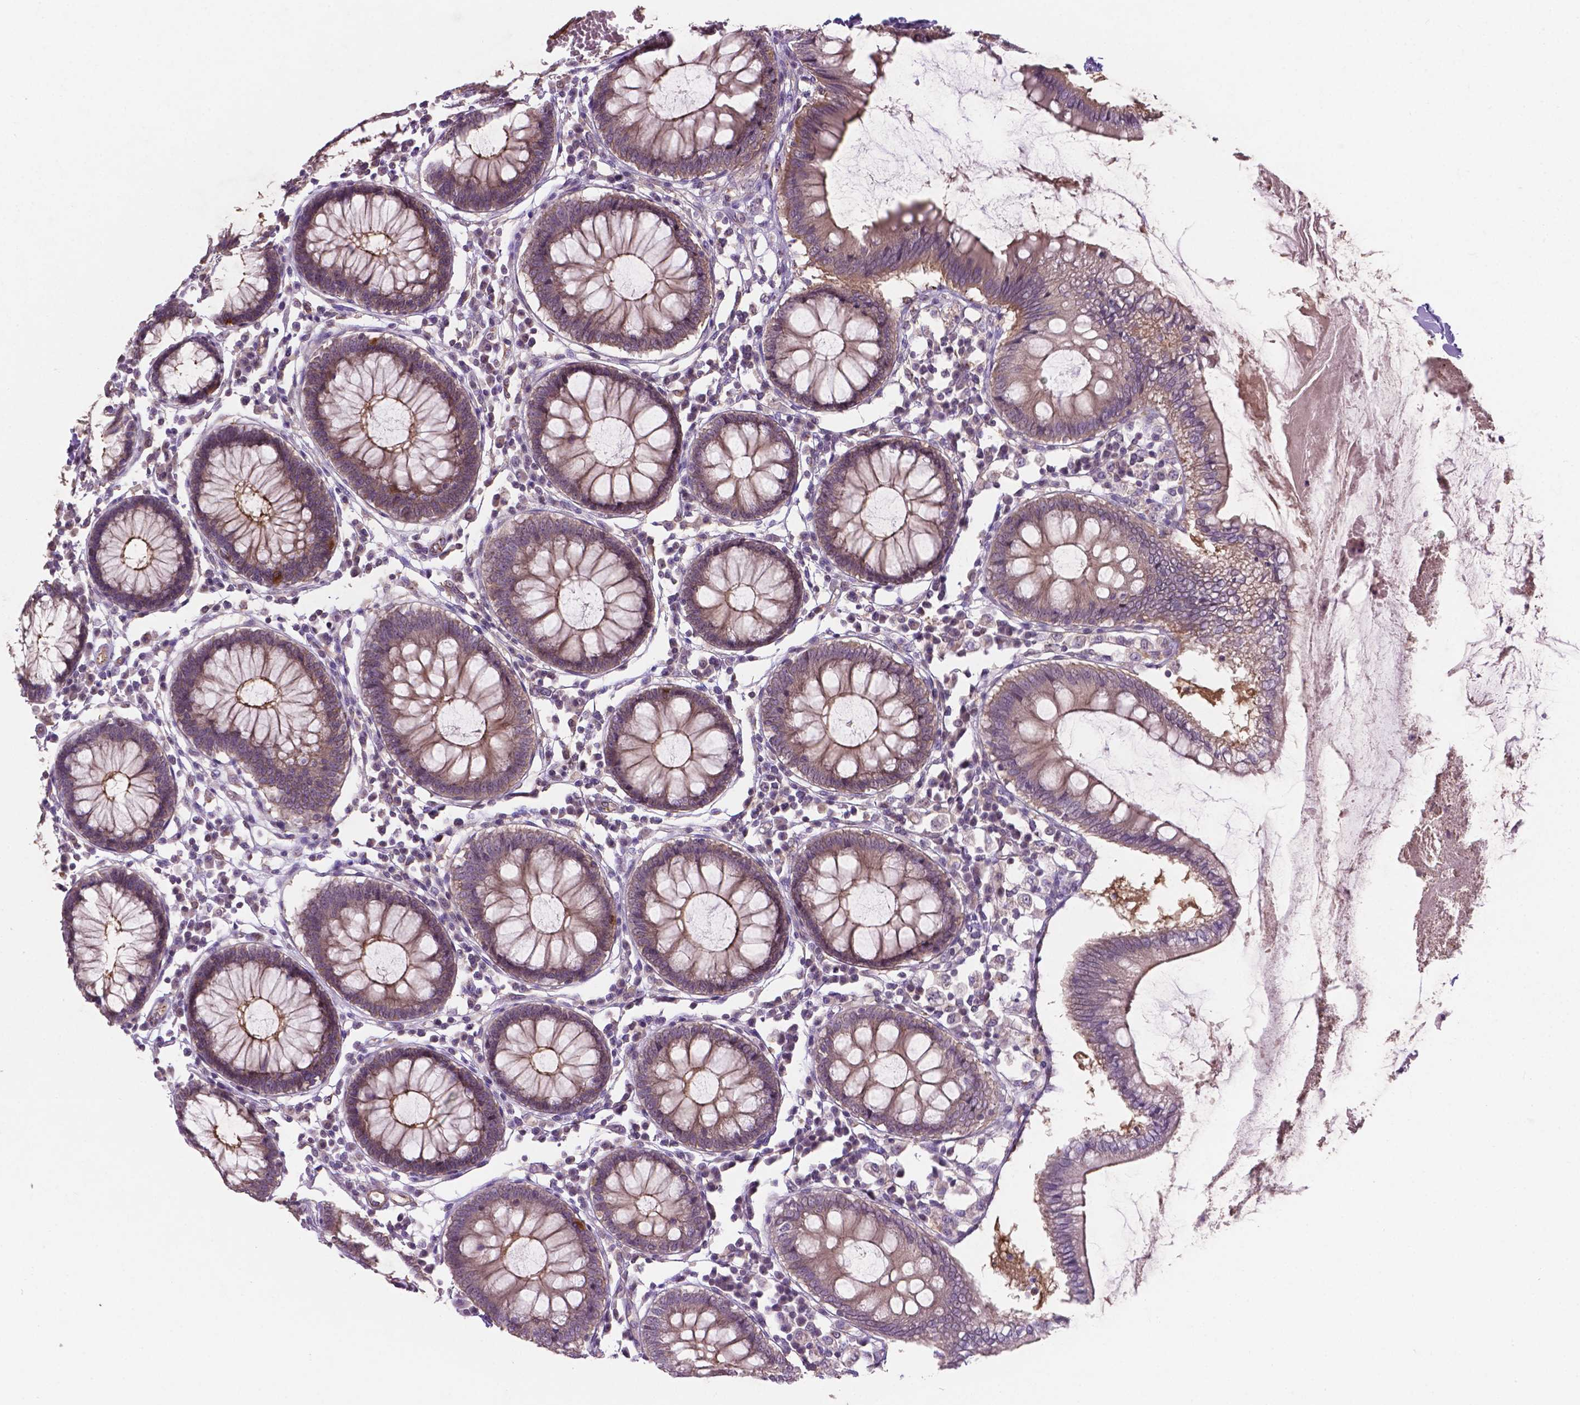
{"staining": {"intensity": "weak", "quantity": "<25%", "location": "cytoplasmic/membranous"}, "tissue": "colon", "cell_type": "Endothelial cells", "image_type": "normal", "snomed": [{"axis": "morphology", "description": "Normal tissue, NOS"}, {"axis": "morphology", "description": "Adenocarcinoma, NOS"}, {"axis": "topography", "description": "Colon"}], "caption": "DAB (3,3'-diaminobenzidine) immunohistochemical staining of unremarkable colon demonstrates no significant staining in endothelial cells. (DAB IHC, high magnification).", "gene": "ARL5C", "patient": {"sex": "male", "age": 83}}